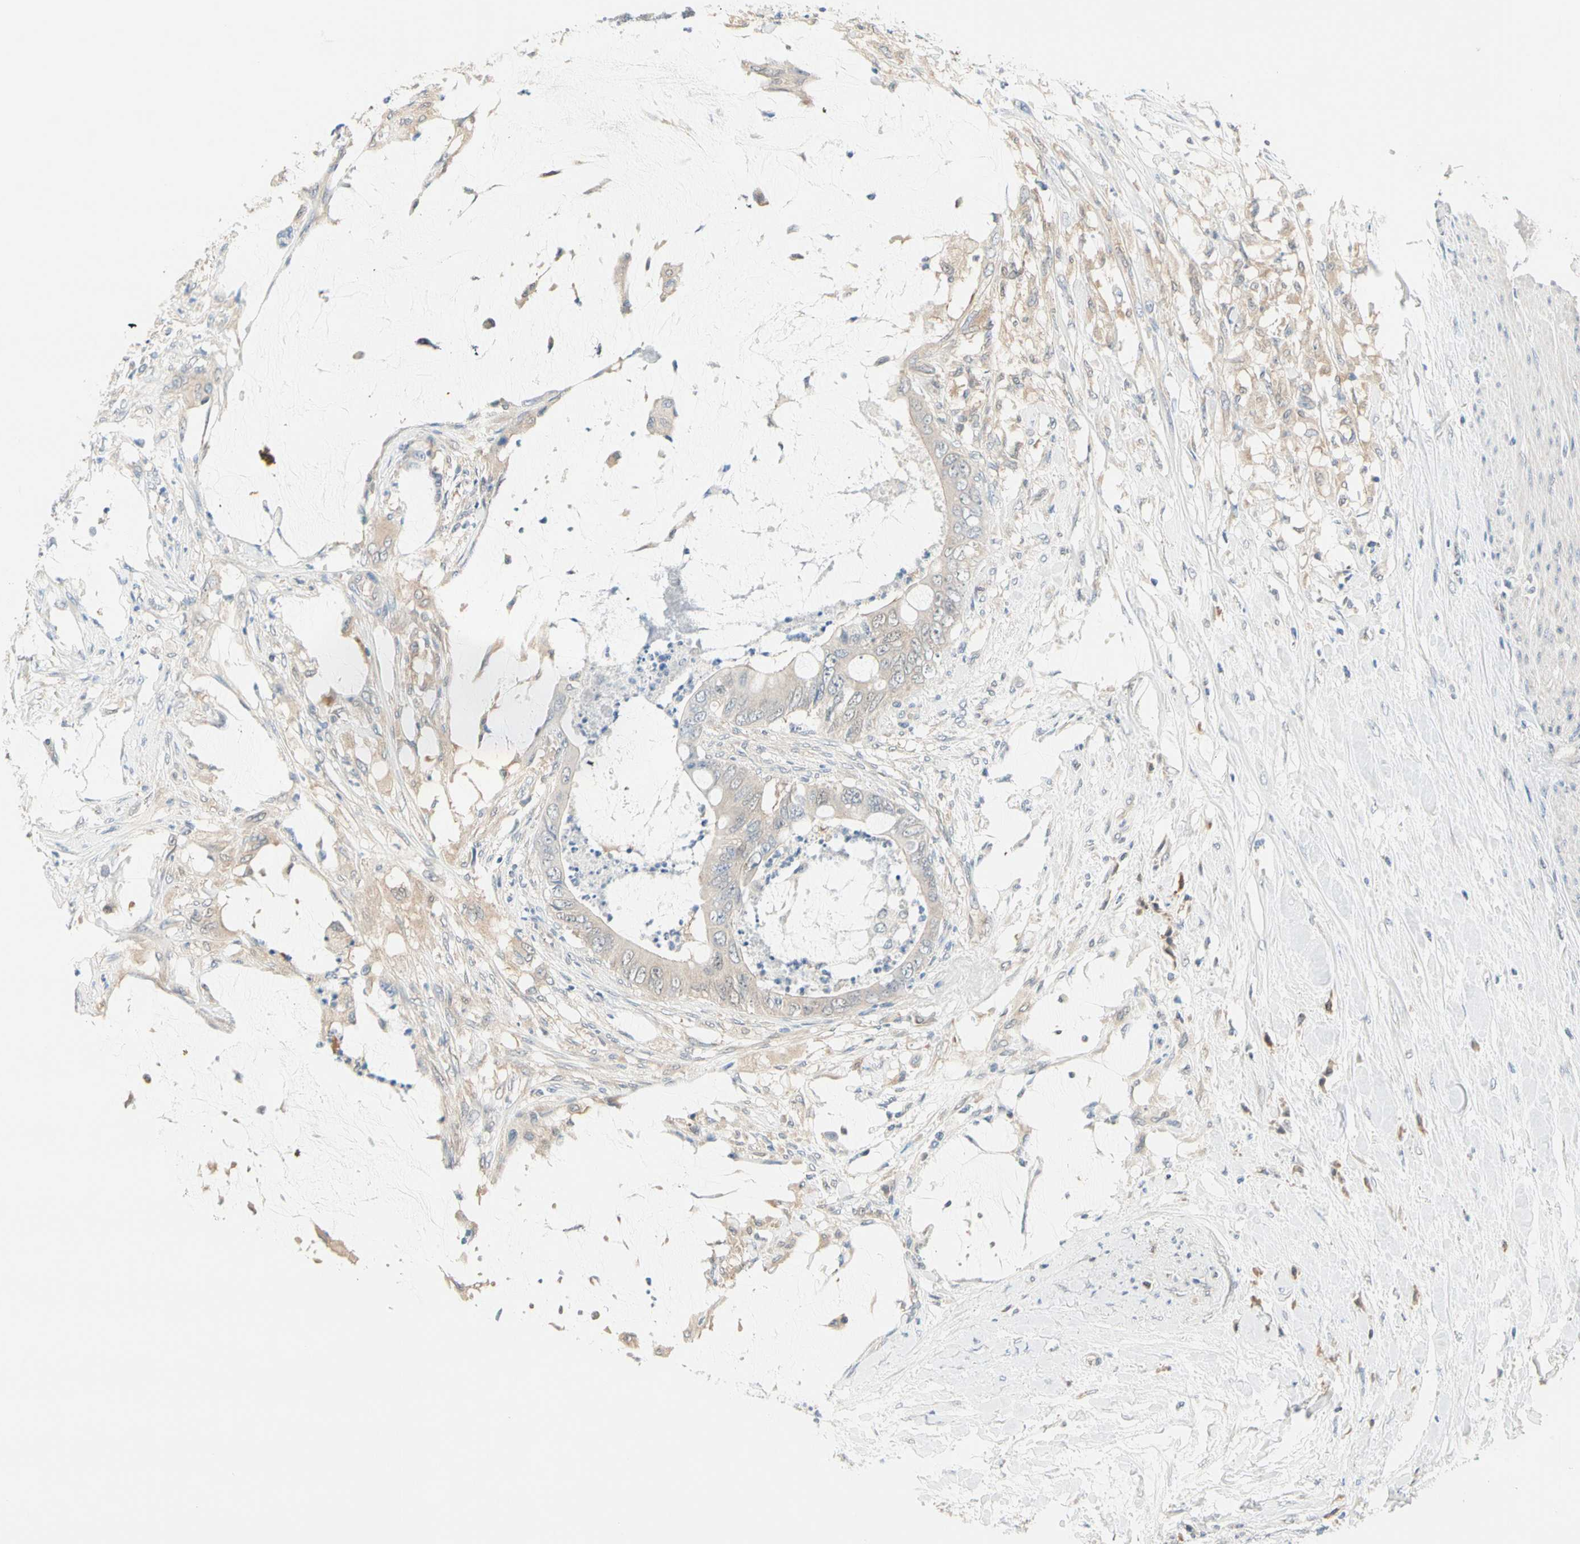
{"staining": {"intensity": "weak", "quantity": ">75%", "location": "cytoplasmic/membranous"}, "tissue": "colorectal cancer", "cell_type": "Tumor cells", "image_type": "cancer", "snomed": [{"axis": "morphology", "description": "Adenocarcinoma, NOS"}, {"axis": "topography", "description": "Rectum"}], "caption": "Protein expression by immunohistochemistry shows weak cytoplasmic/membranous expression in approximately >75% of tumor cells in colorectal adenocarcinoma.", "gene": "MPI", "patient": {"sex": "female", "age": 77}}